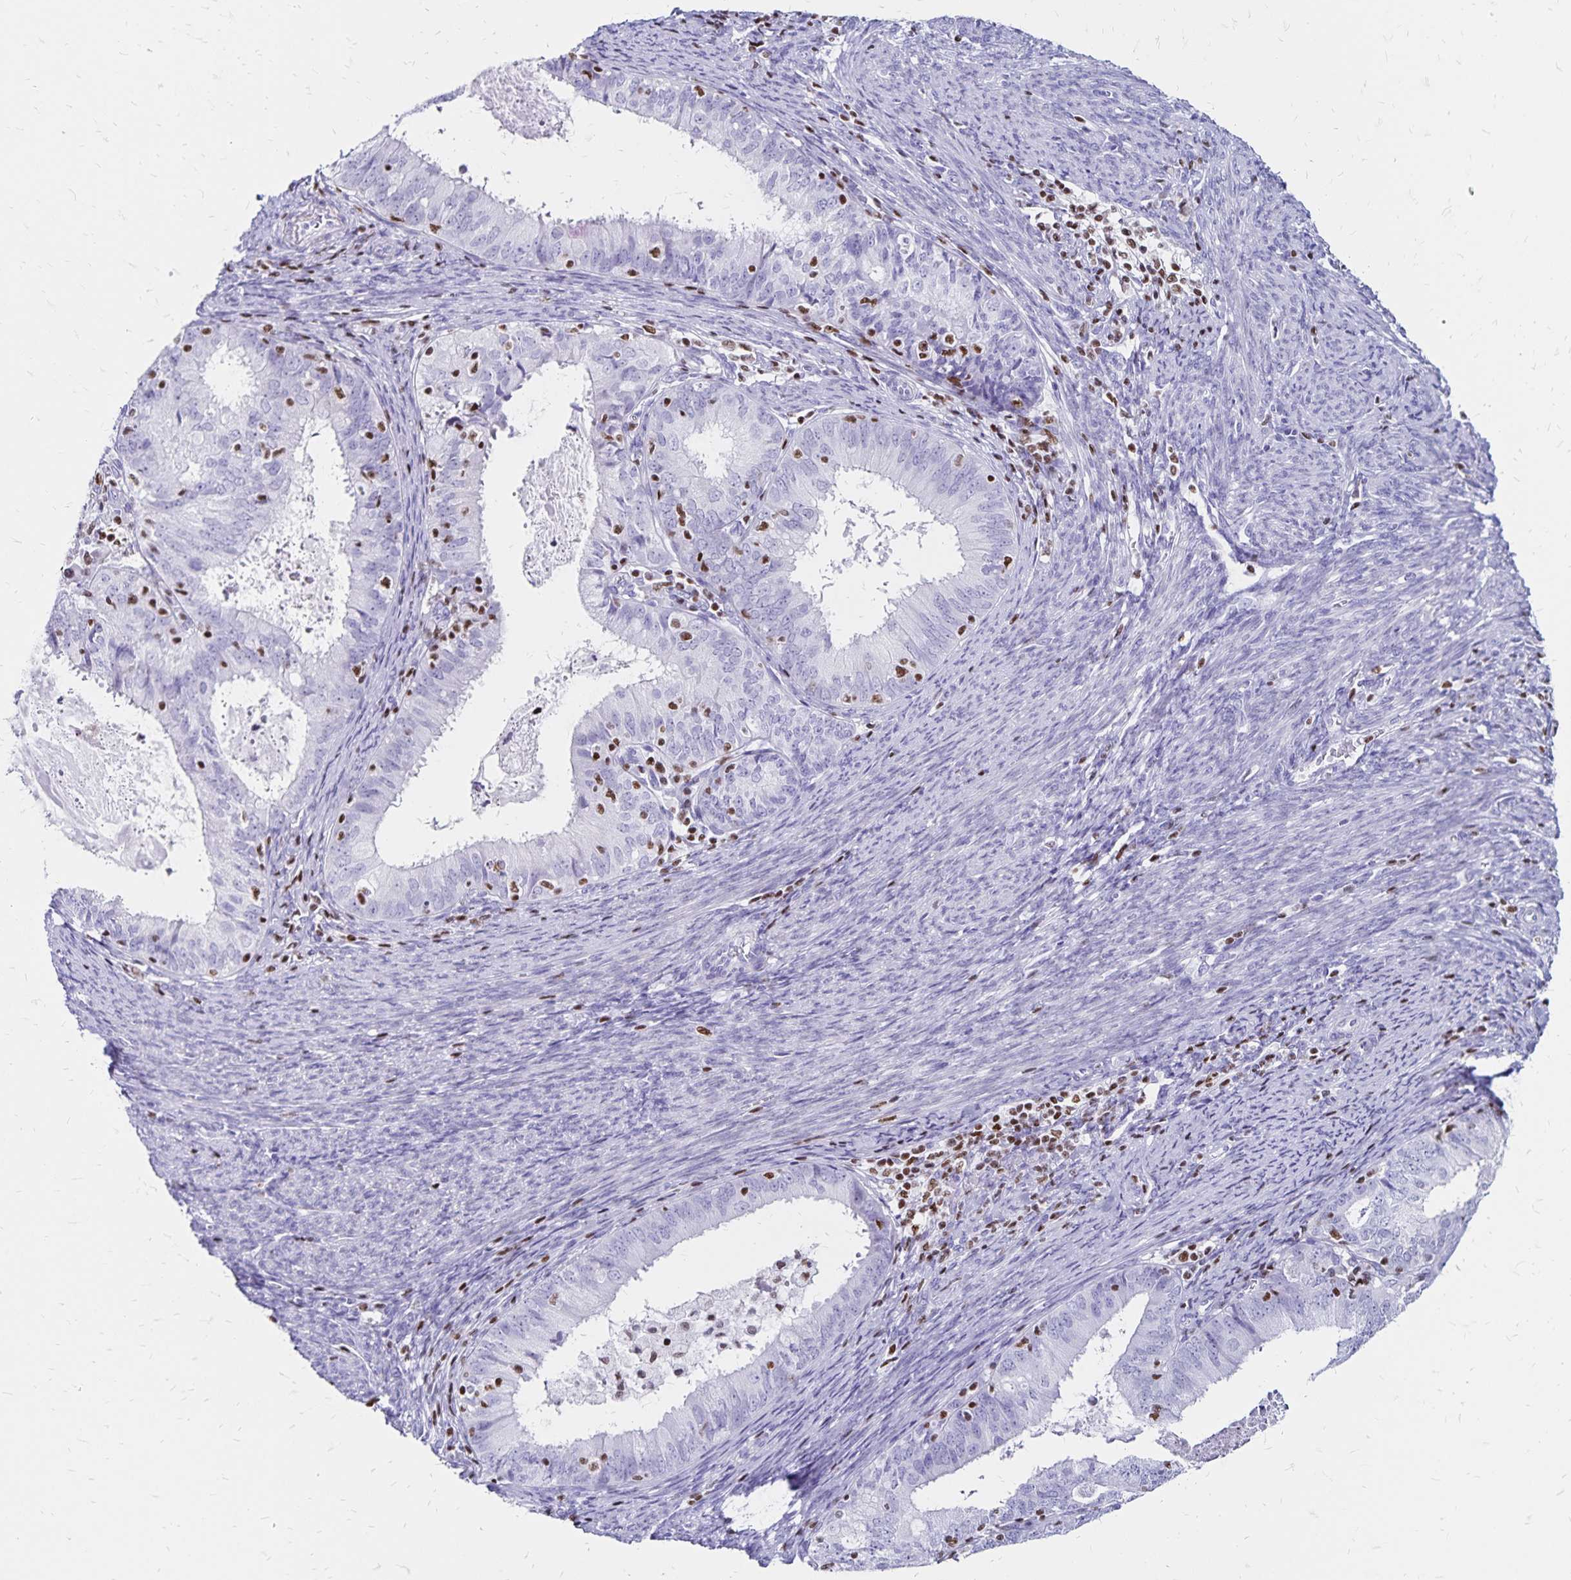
{"staining": {"intensity": "negative", "quantity": "none", "location": "none"}, "tissue": "endometrial cancer", "cell_type": "Tumor cells", "image_type": "cancer", "snomed": [{"axis": "morphology", "description": "Adenocarcinoma, NOS"}, {"axis": "topography", "description": "Endometrium"}], "caption": "Immunohistochemistry image of human endometrial adenocarcinoma stained for a protein (brown), which demonstrates no staining in tumor cells.", "gene": "IKZF1", "patient": {"sex": "female", "age": 57}}